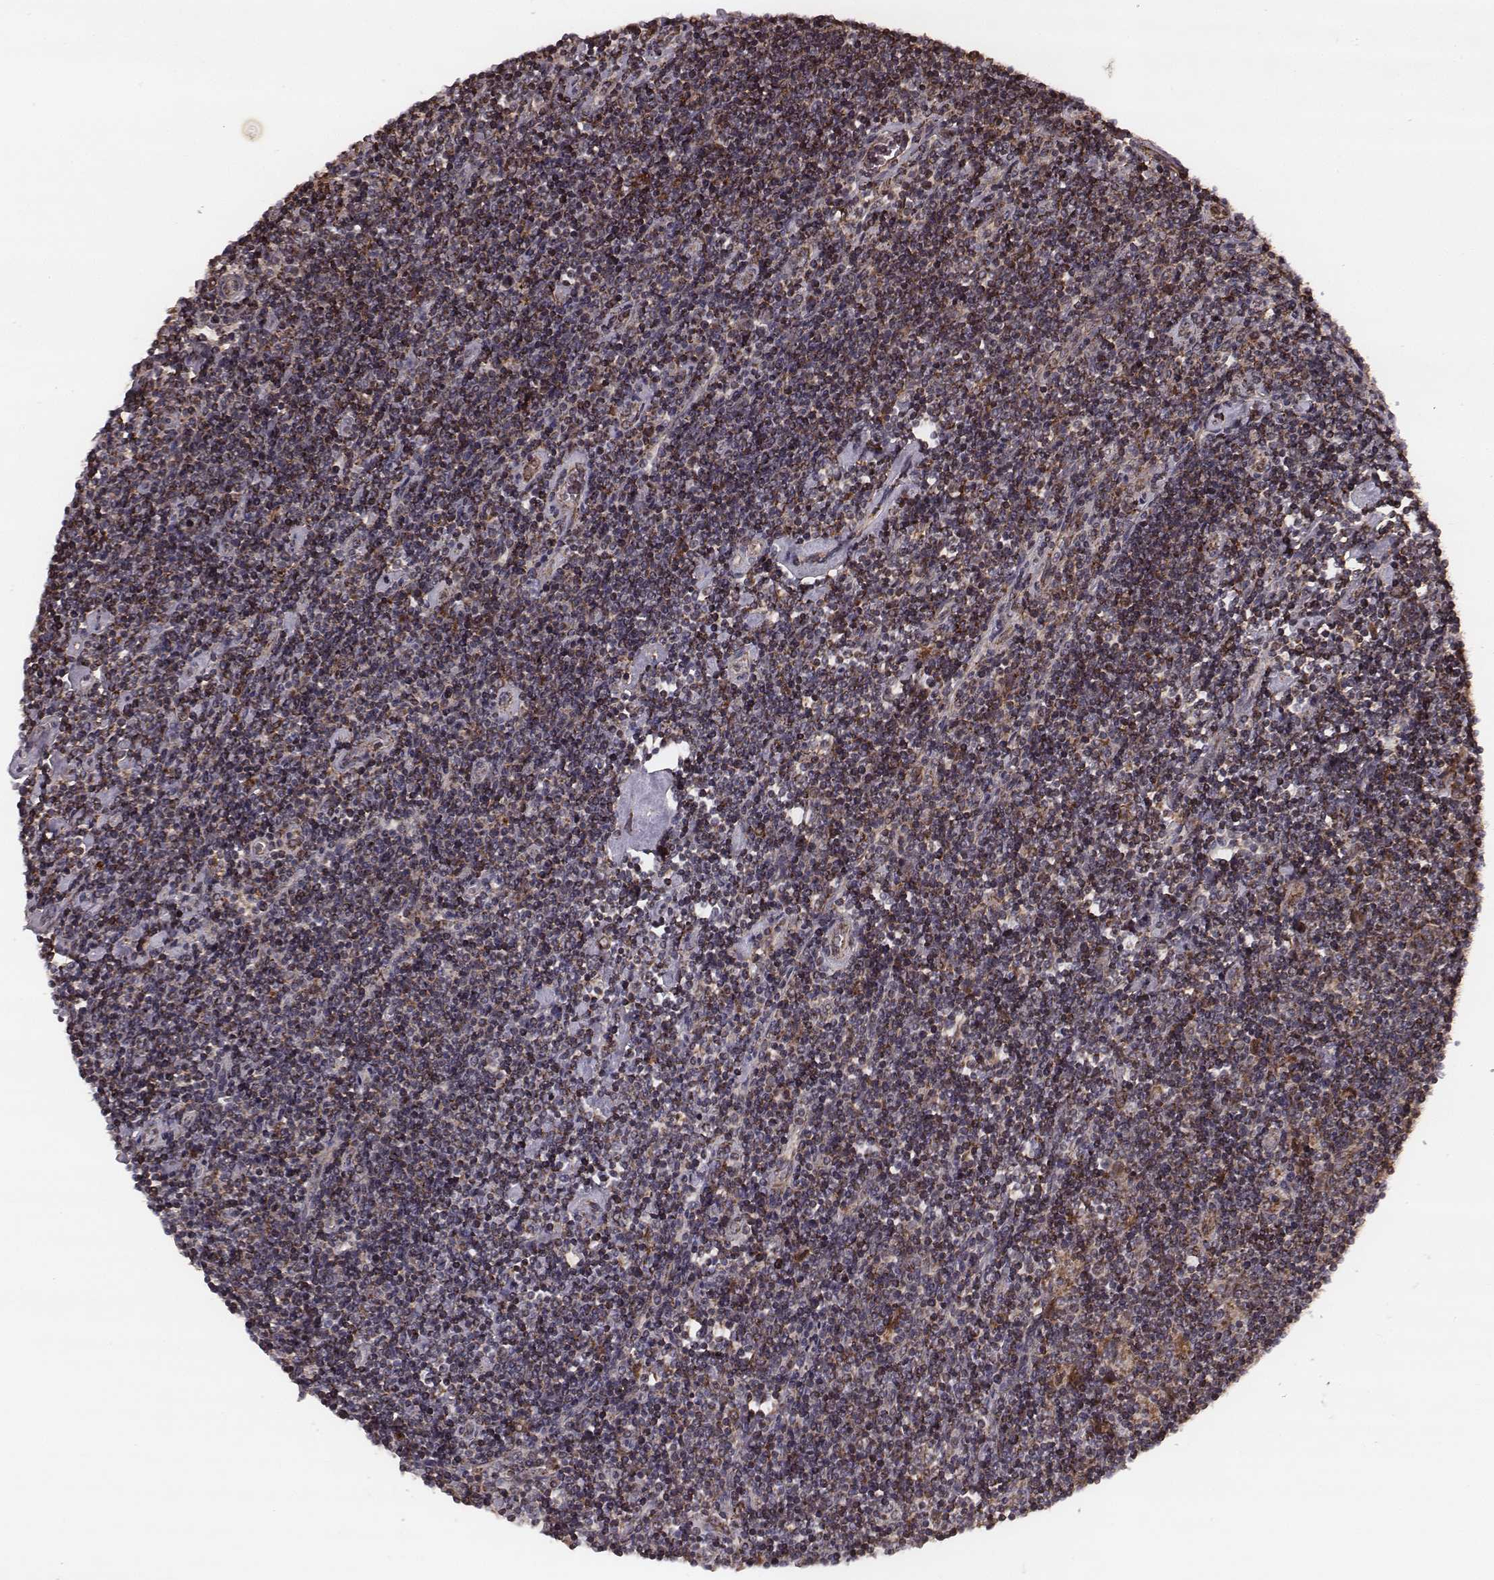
{"staining": {"intensity": "moderate", "quantity": "25%-75%", "location": "cytoplasmic/membranous"}, "tissue": "lymphoma", "cell_type": "Tumor cells", "image_type": "cancer", "snomed": [{"axis": "morphology", "description": "Hodgkin's disease, NOS"}, {"axis": "topography", "description": "Lymph node"}], "caption": "An image of human lymphoma stained for a protein displays moderate cytoplasmic/membranous brown staining in tumor cells.", "gene": "ZDHHC21", "patient": {"sex": "male", "age": 40}}